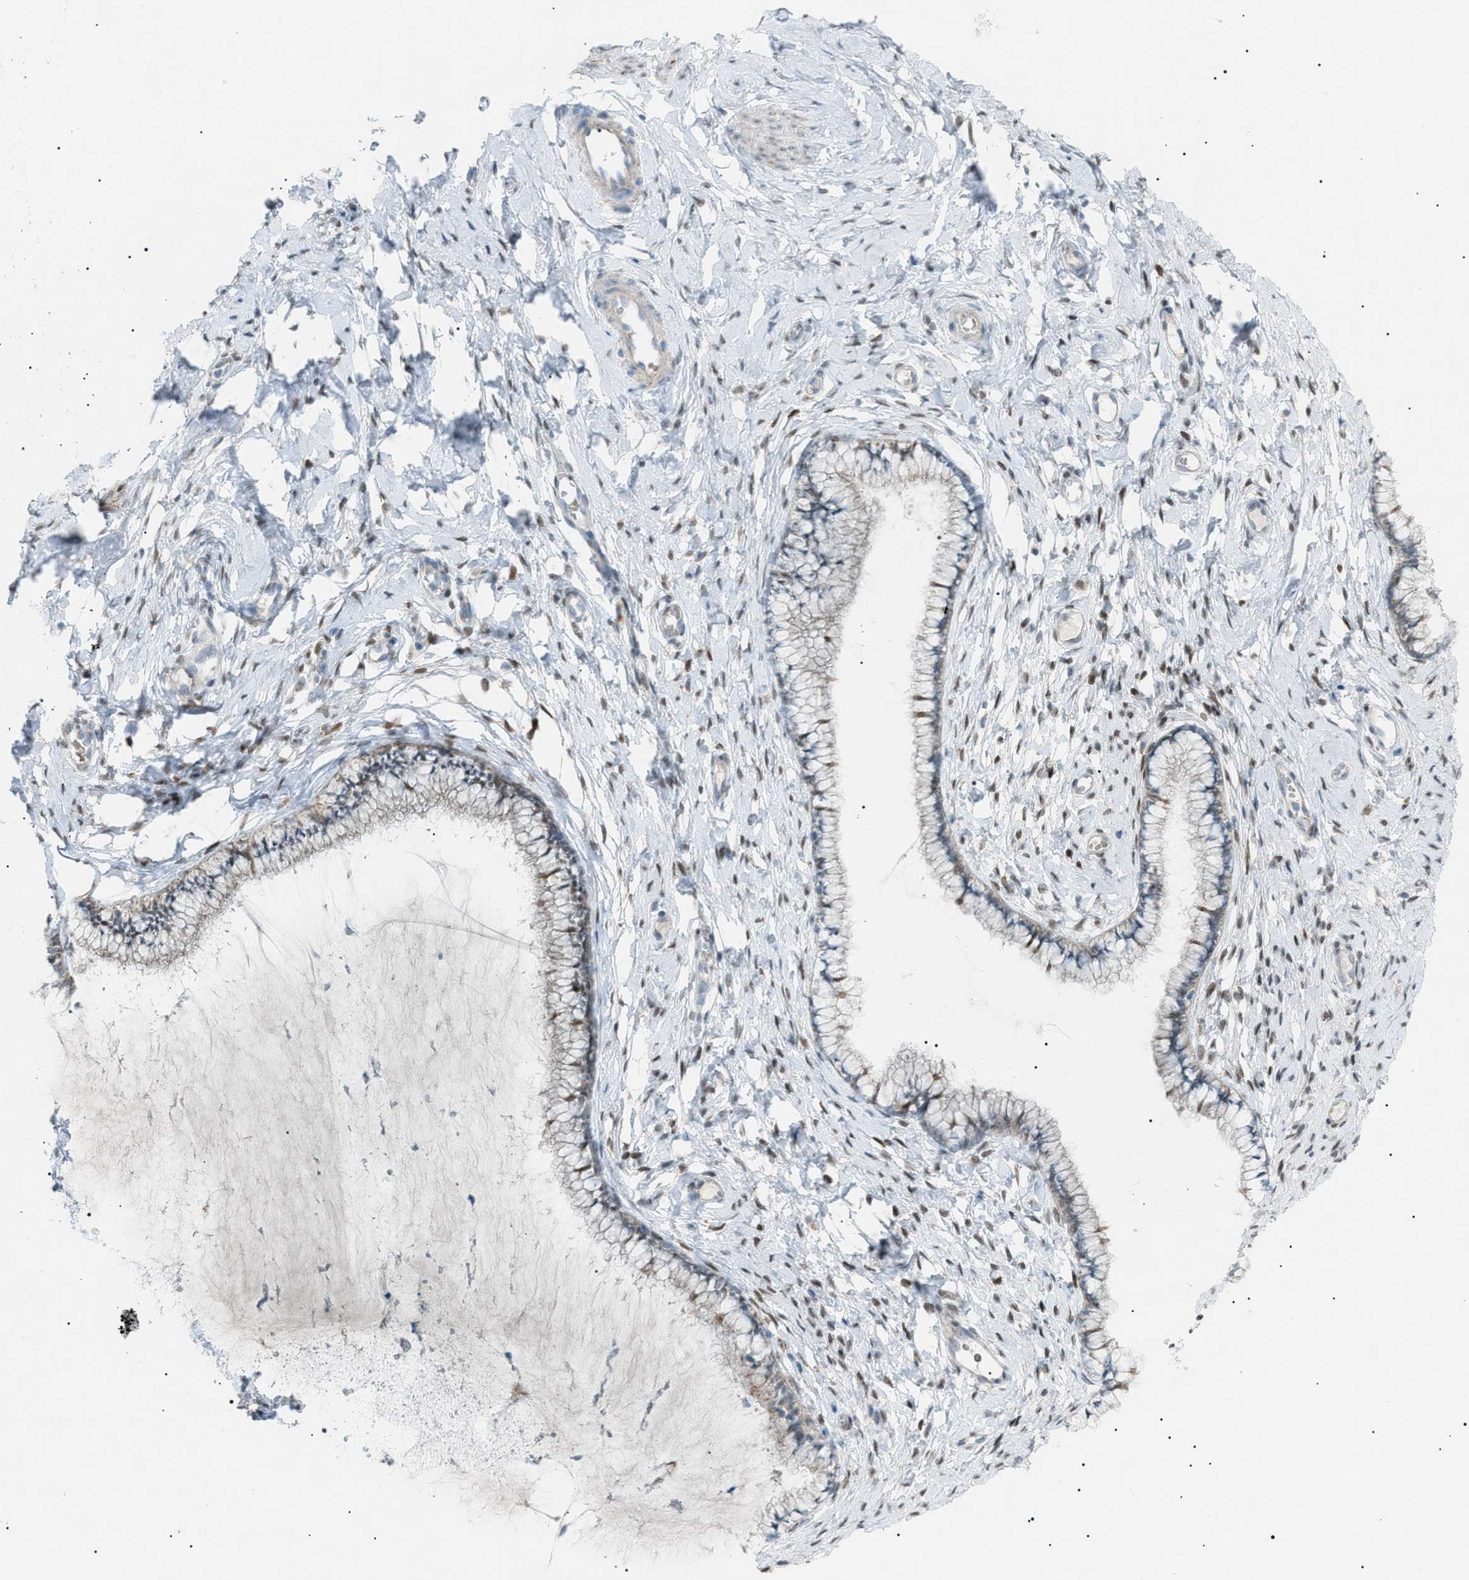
{"staining": {"intensity": "moderate", "quantity": "<25%", "location": "cytoplasmic/membranous"}, "tissue": "cervix", "cell_type": "Glandular cells", "image_type": "normal", "snomed": [{"axis": "morphology", "description": "Normal tissue, NOS"}, {"axis": "topography", "description": "Cervix"}], "caption": "This image shows immunohistochemistry staining of unremarkable human cervix, with low moderate cytoplasmic/membranous staining in approximately <25% of glandular cells.", "gene": "ZNF516", "patient": {"sex": "female", "age": 65}}